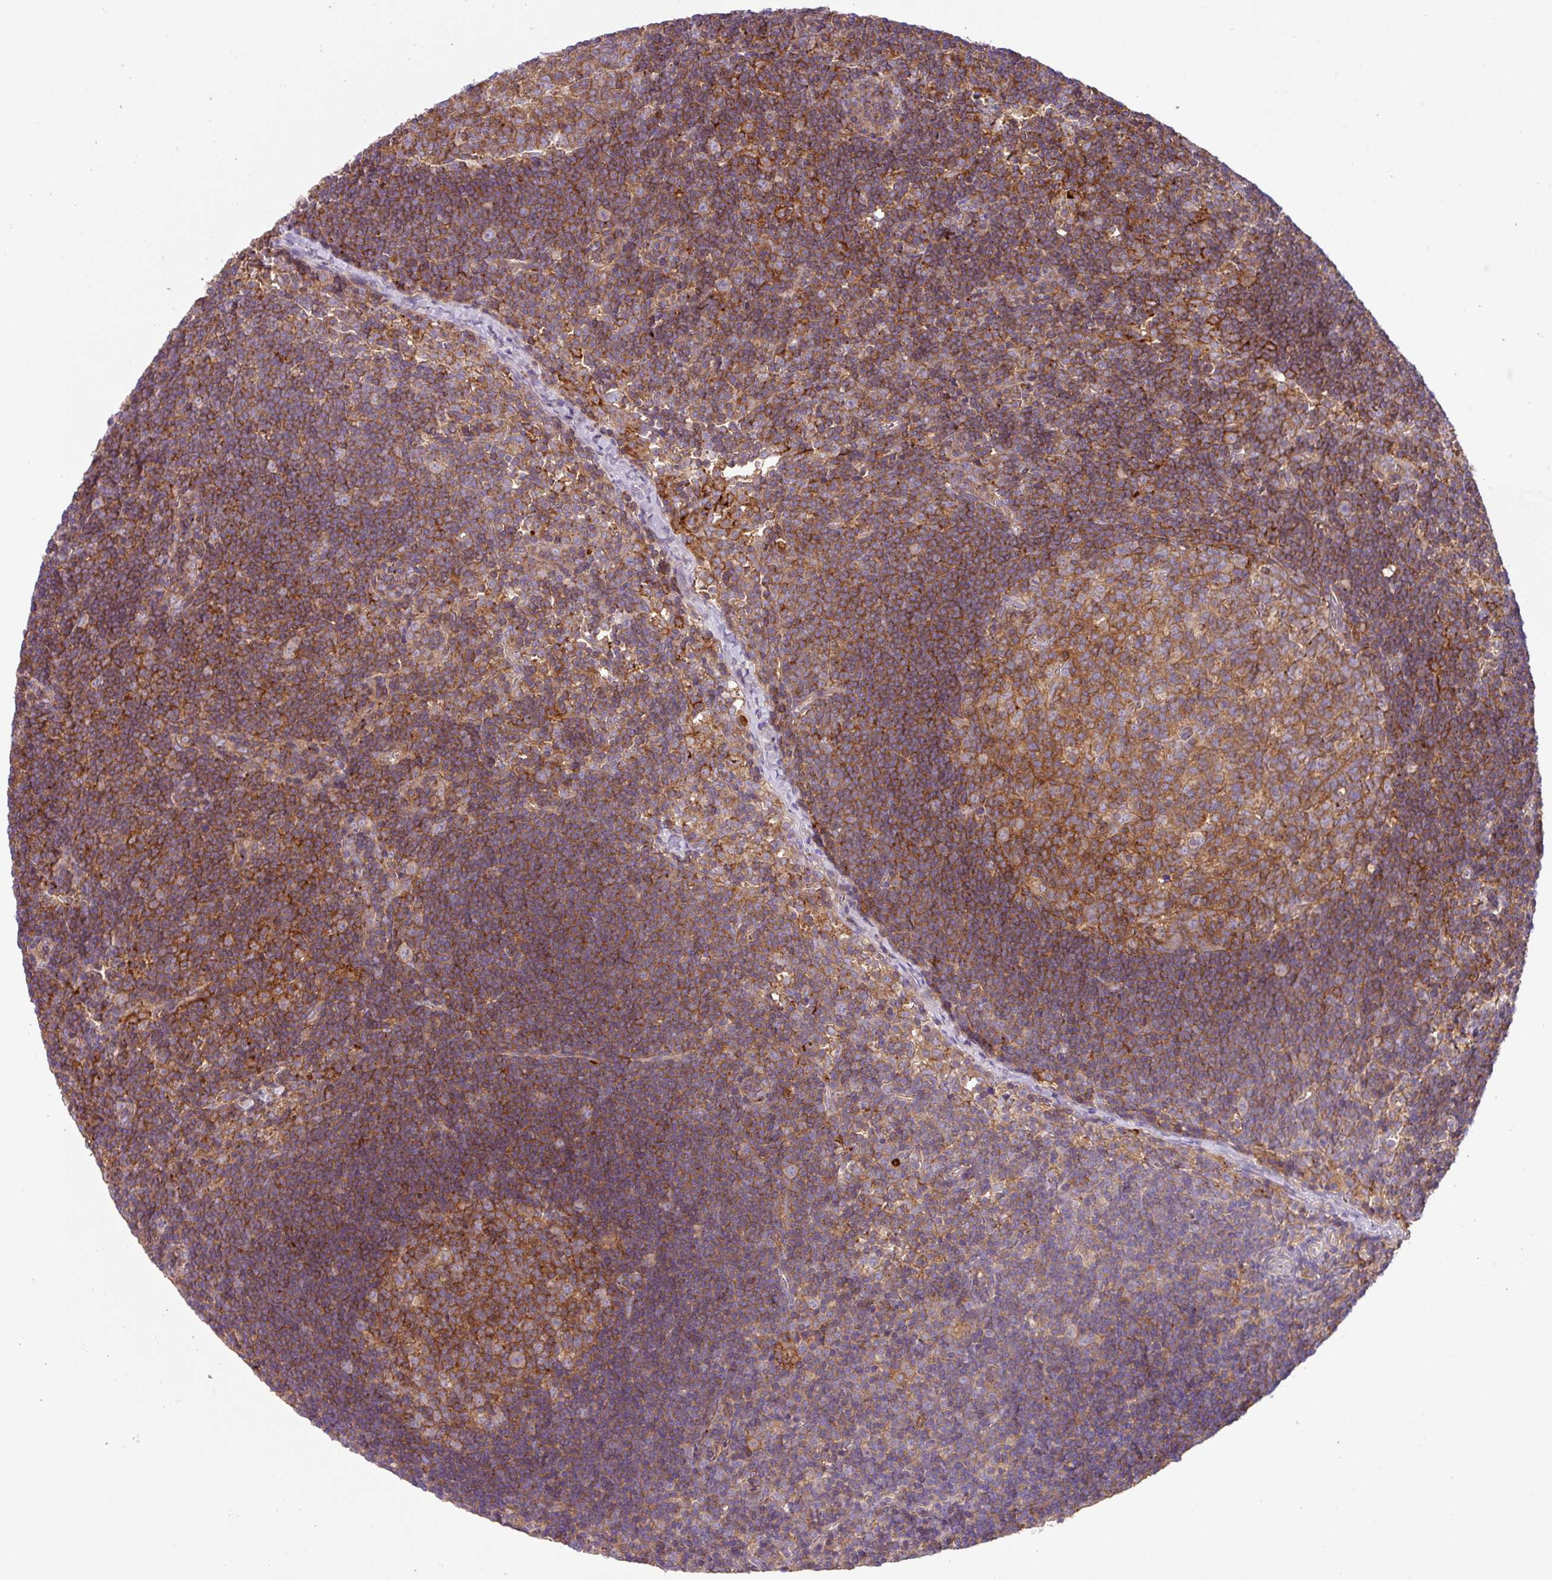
{"staining": {"intensity": "moderate", "quantity": ">75%", "location": "cytoplasmic/membranous"}, "tissue": "lymph node", "cell_type": "Germinal center cells", "image_type": "normal", "snomed": [{"axis": "morphology", "description": "Normal tissue, NOS"}, {"axis": "topography", "description": "Lymph node"}], "caption": "DAB immunohistochemical staining of unremarkable lymph node reveals moderate cytoplasmic/membranous protein positivity in about >75% of germinal center cells. (Brightfield microscopy of DAB IHC at high magnification).", "gene": "RIC1", "patient": {"sex": "female", "age": 29}}